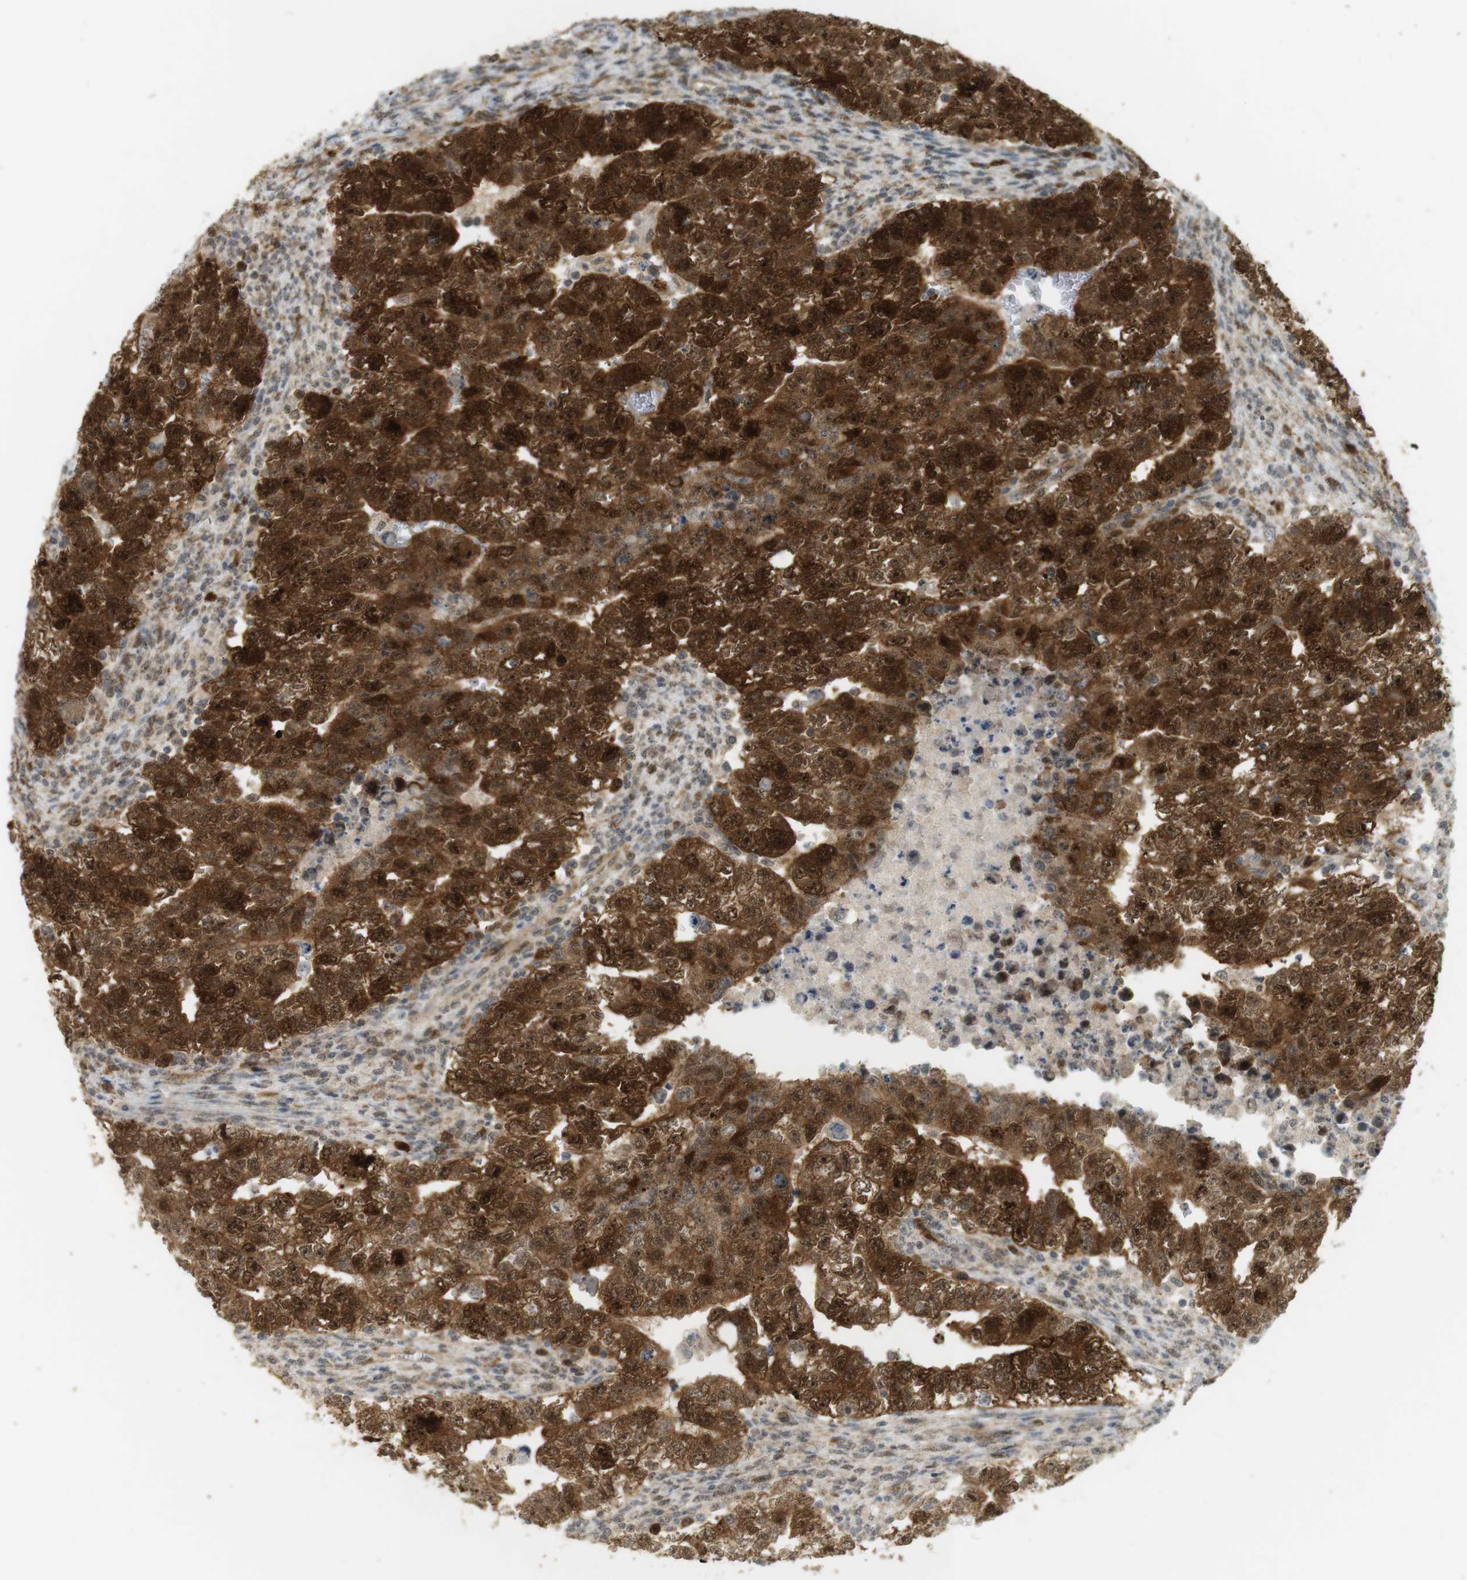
{"staining": {"intensity": "strong", "quantity": ">75%", "location": "cytoplasmic/membranous,nuclear"}, "tissue": "testis cancer", "cell_type": "Tumor cells", "image_type": "cancer", "snomed": [{"axis": "morphology", "description": "Seminoma, NOS"}, {"axis": "morphology", "description": "Carcinoma, Embryonal, NOS"}, {"axis": "topography", "description": "Testis"}], "caption": "IHC image of testis cancer (seminoma) stained for a protein (brown), which shows high levels of strong cytoplasmic/membranous and nuclear expression in about >75% of tumor cells.", "gene": "TTK", "patient": {"sex": "male", "age": 38}}